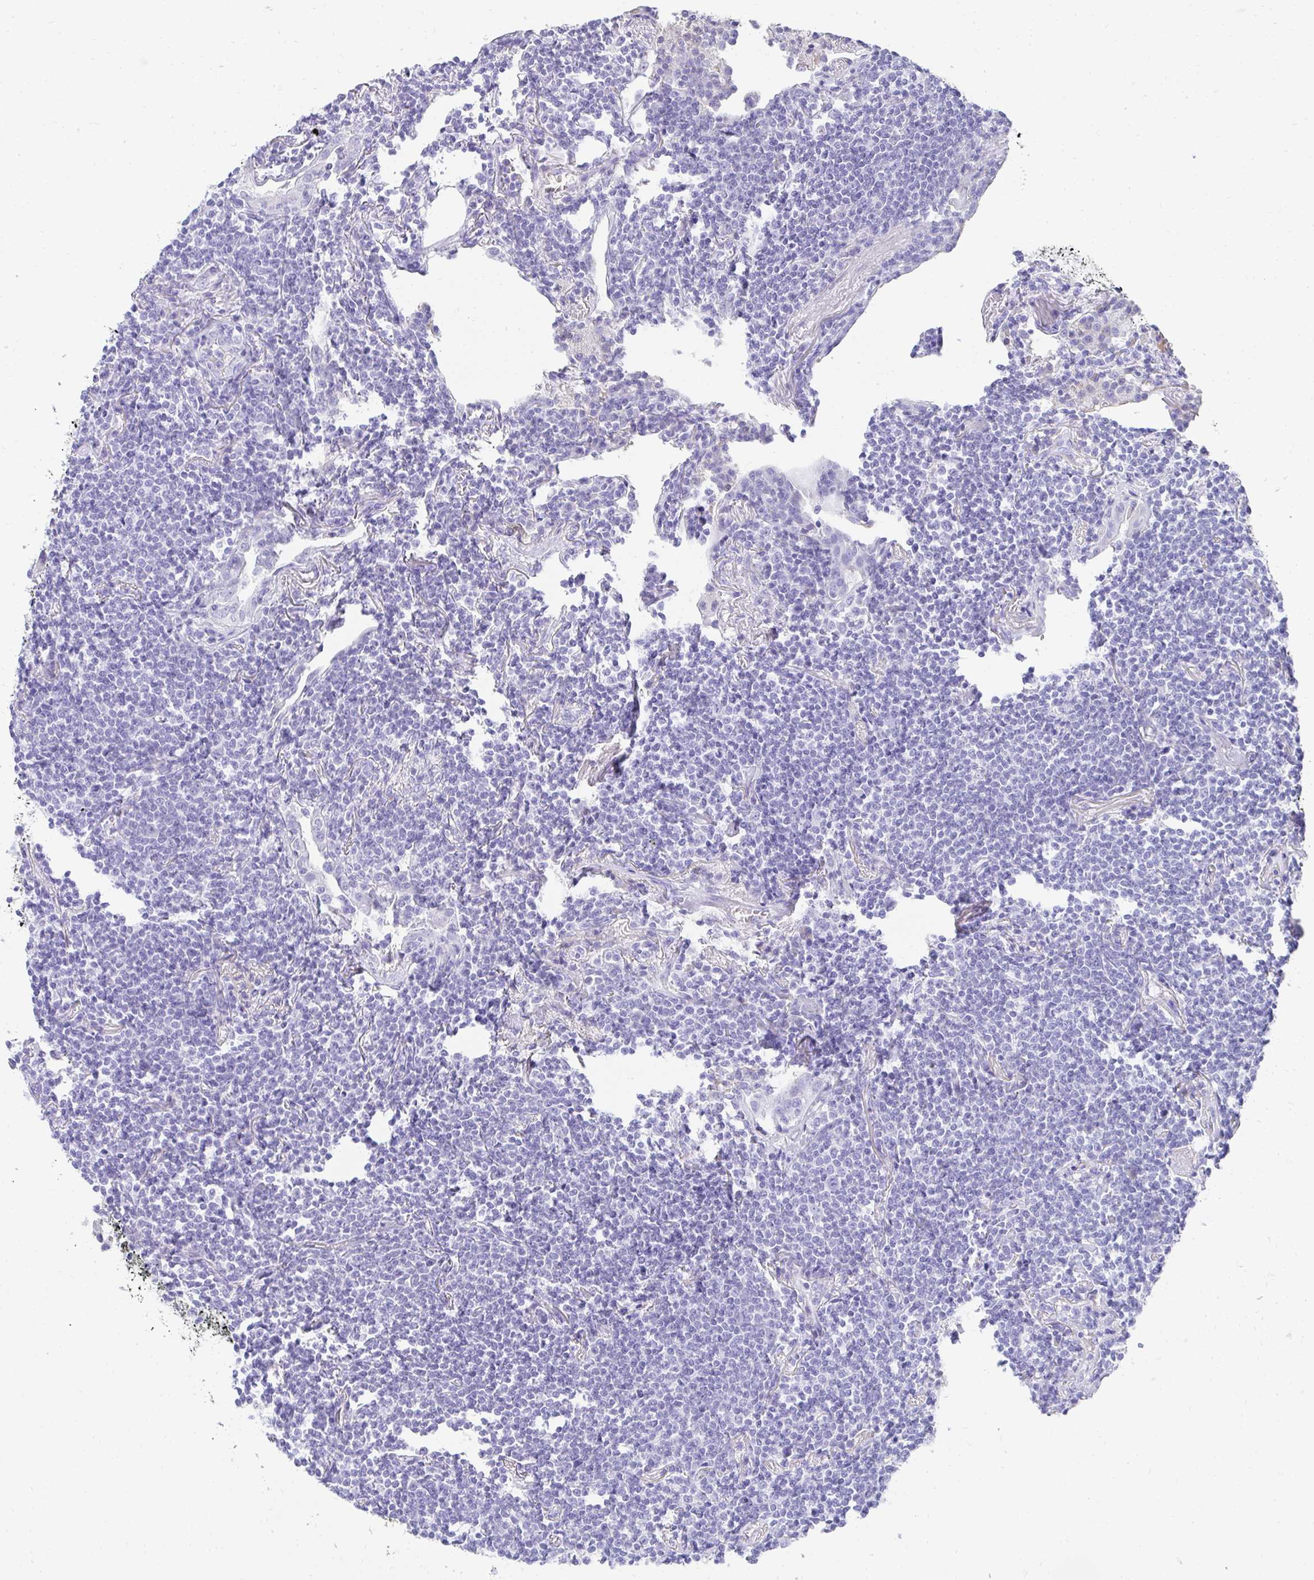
{"staining": {"intensity": "negative", "quantity": "none", "location": "none"}, "tissue": "lymphoma", "cell_type": "Tumor cells", "image_type": "cancer", "snomed": [{"axis": "morphology", "description": "Malignant lymphoma, non-Hodgkin's type, Low grade"}, {"axis": "topography", "description": "Lung"}], "caption": "An immunohistochemistry (IHC) photomicrograph of lymphoma is shown. There is no staining in tumor cells of lymphoma.", "gene": "TNNT1", "patient": {"sex": "female", "age": 71}}